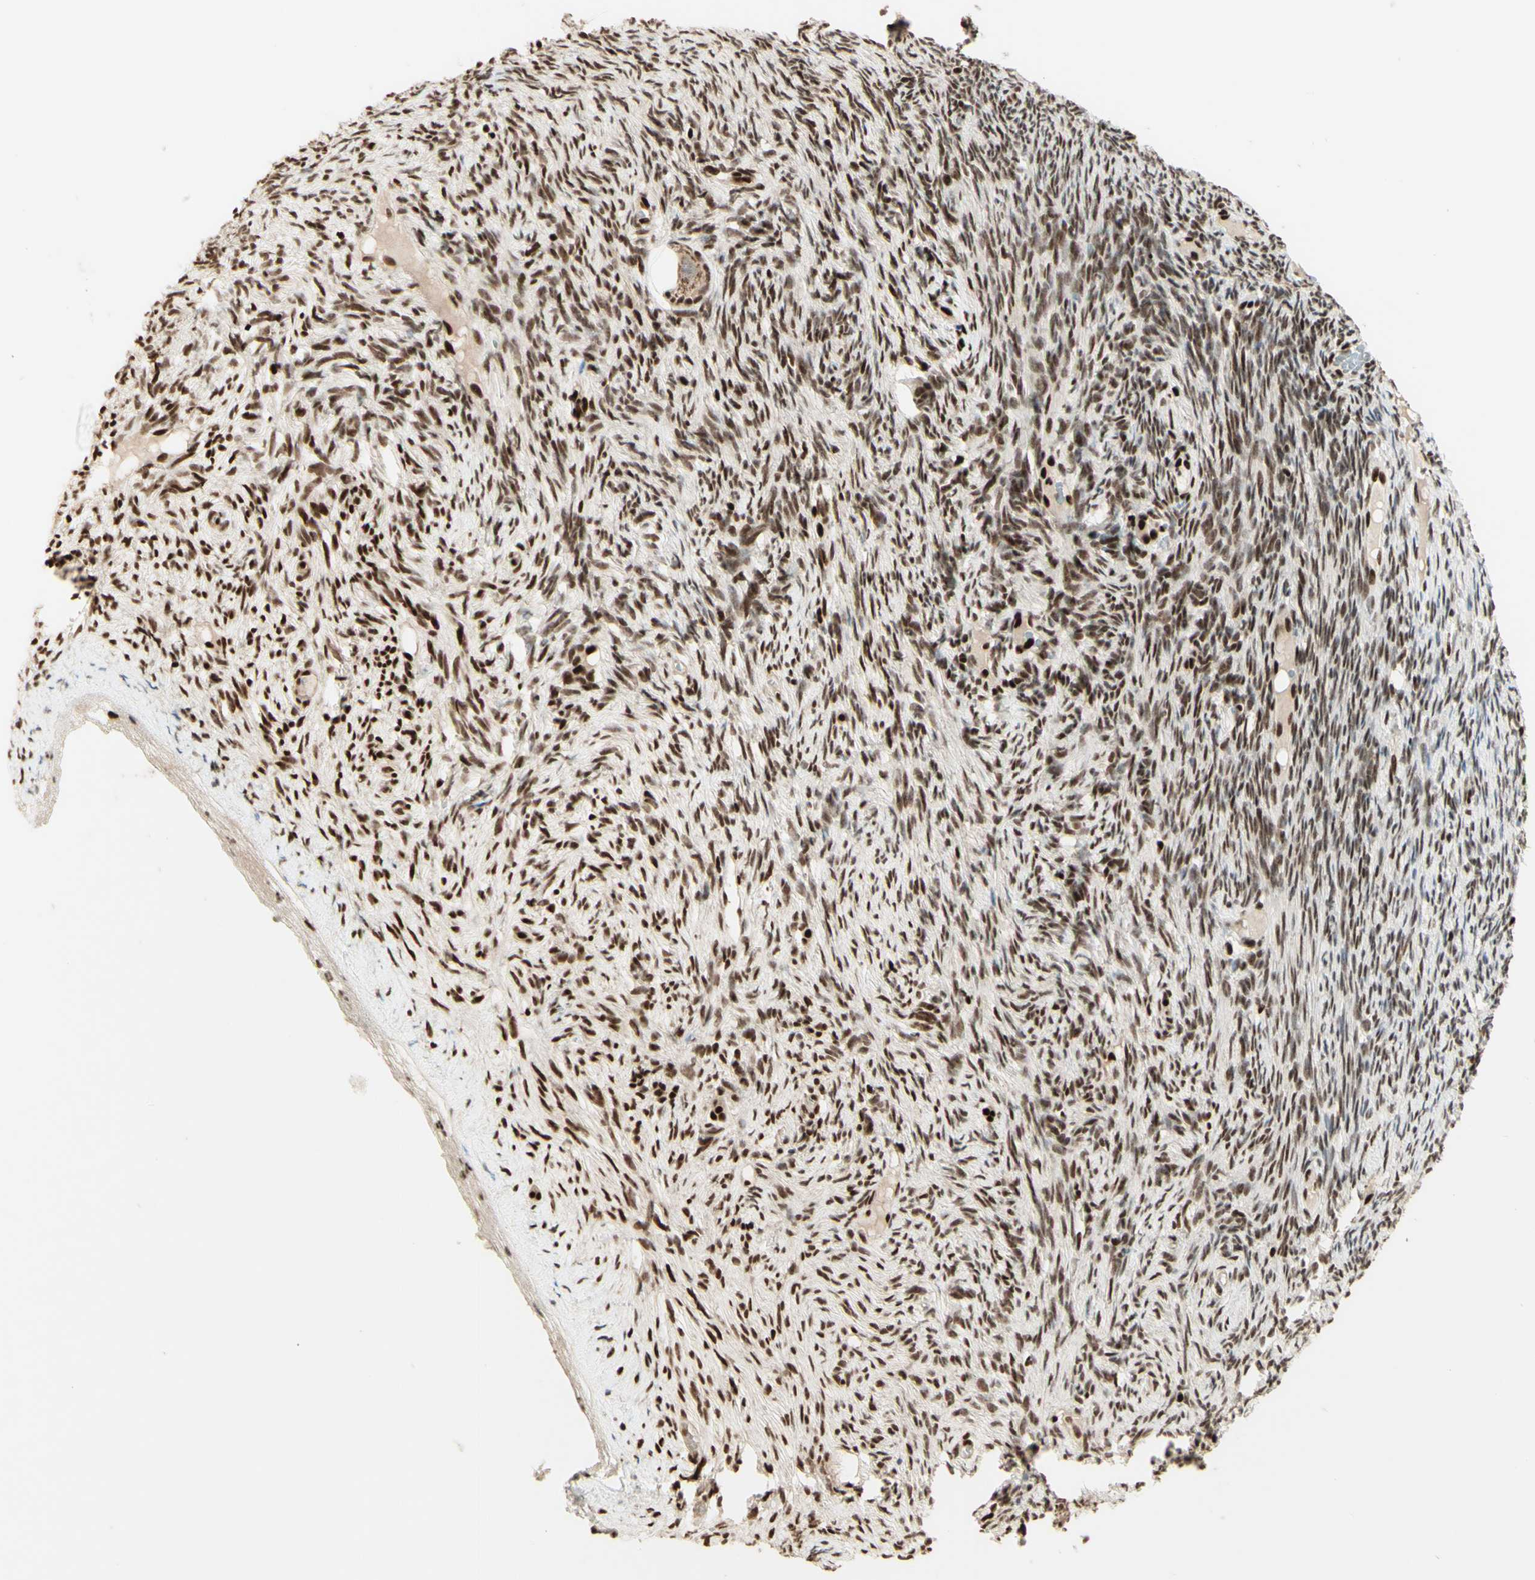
{"staining": {"intensity": "strong", "quantity": ">75%", "location": "nuclear"}, "tissue": "ovary", "cell_type": "Ovarian stroma cells", "image_type": "normal", "snomed": [{"axis": "morphology", "description": "Normal tissue, NOS"}, {"axis": "topography", "description": "Ovary"}], "caption": "Protein staining of normal ovary shows strong nuclear staining in about >75% of ovarian stroma cells.", "gene": "NR3C1", "patient": {"sex": "female", "age": 33}}